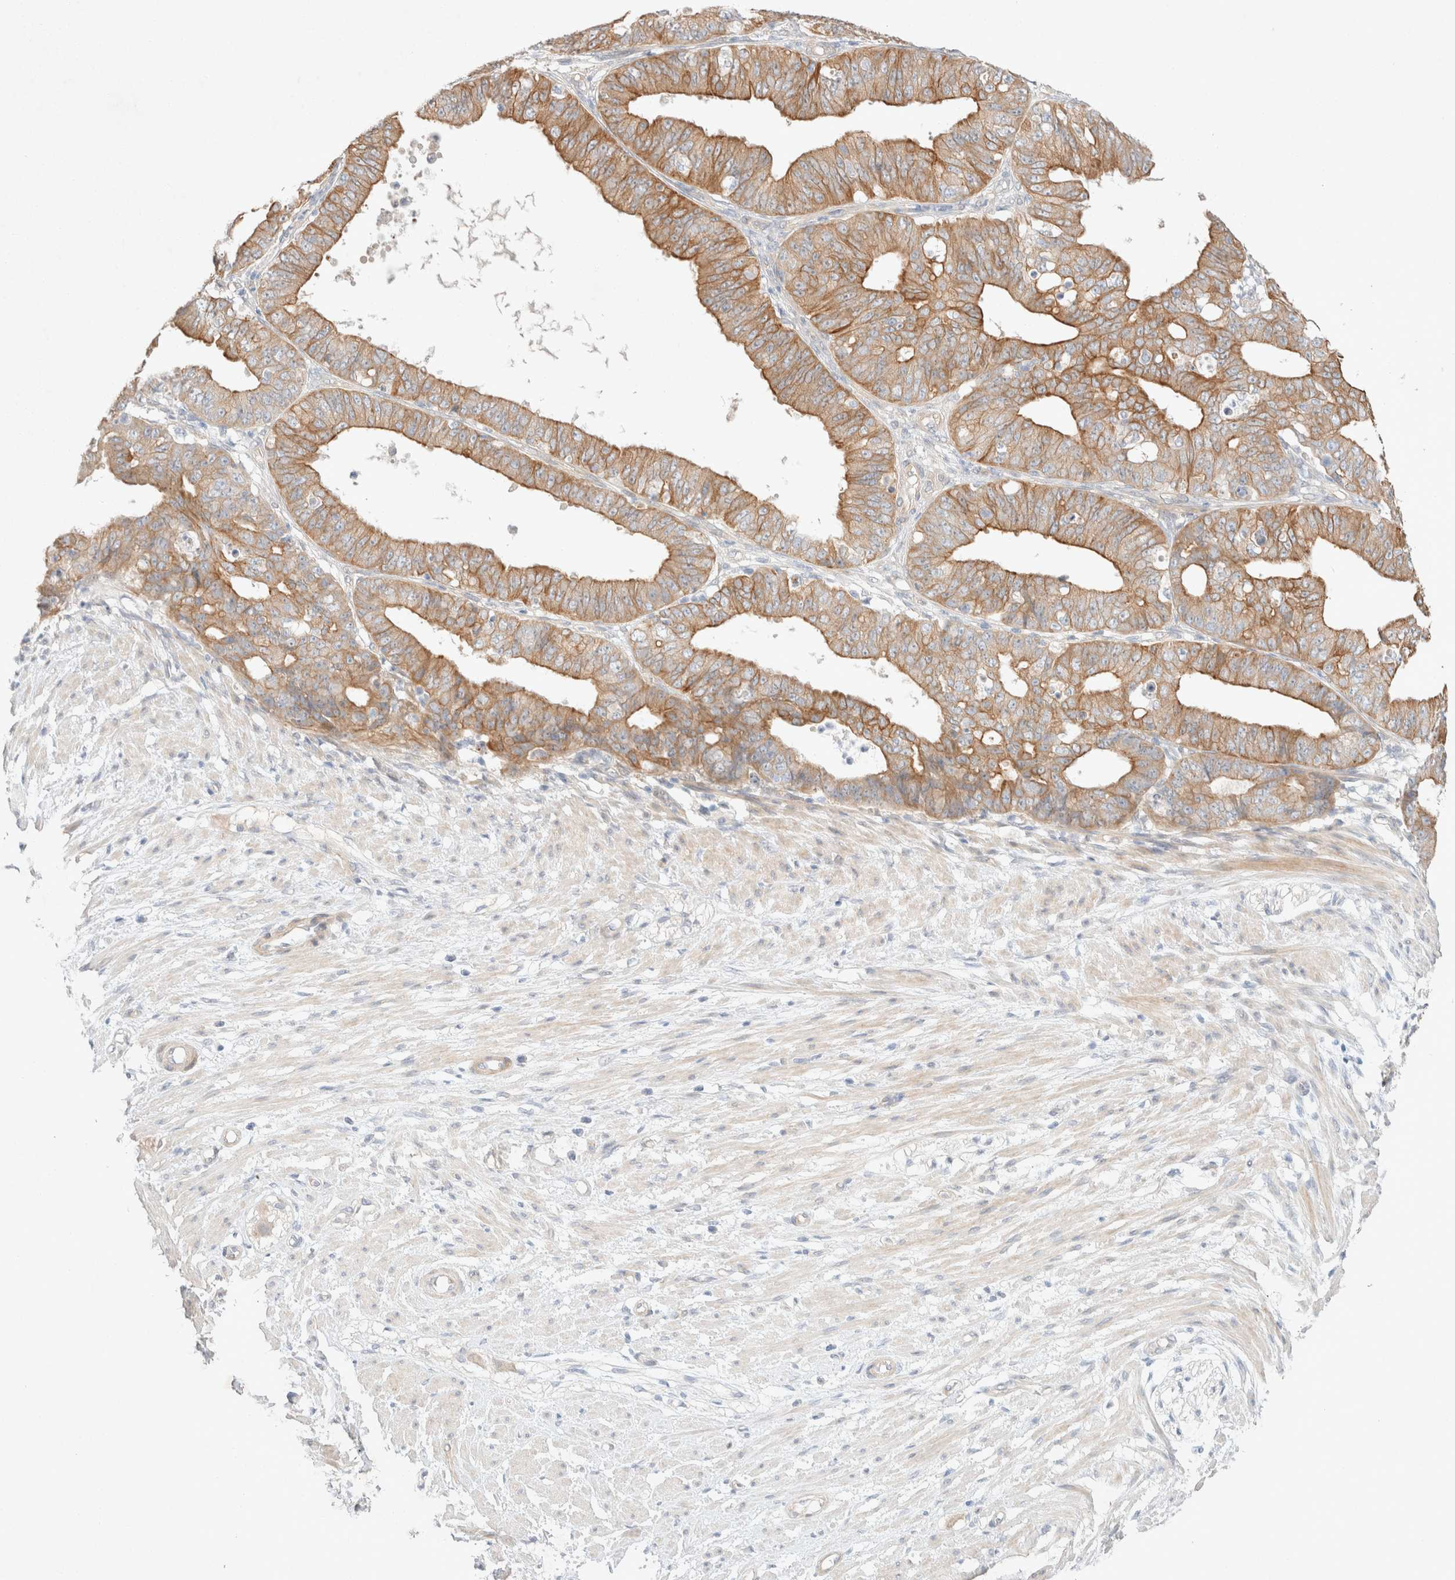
{"staining": {"intensity": "strong", "quantity": "25%-75%", "location": "cytoplasmic/membranous"}, "tissue": "ovarian cancer", "cell_type": "Tumor cells", "image_type": "cancer", "snomed": [{"axis": "morphology", "description": "Carcinoma, endometroid"}, {"axis": "topography", "description": "Ovary"}], "caption": "This image displays endometroid carcinoma (ovarian) stained with immunohistochemistry (IHC) to label a protein in brown. The cytoplasmic/membranous of tumor cells show strong positivity for the protein. Nuclei are counter-stained blue.", "gene": "CSNK1E", "patient": {"sex": "female", "age": 42}}